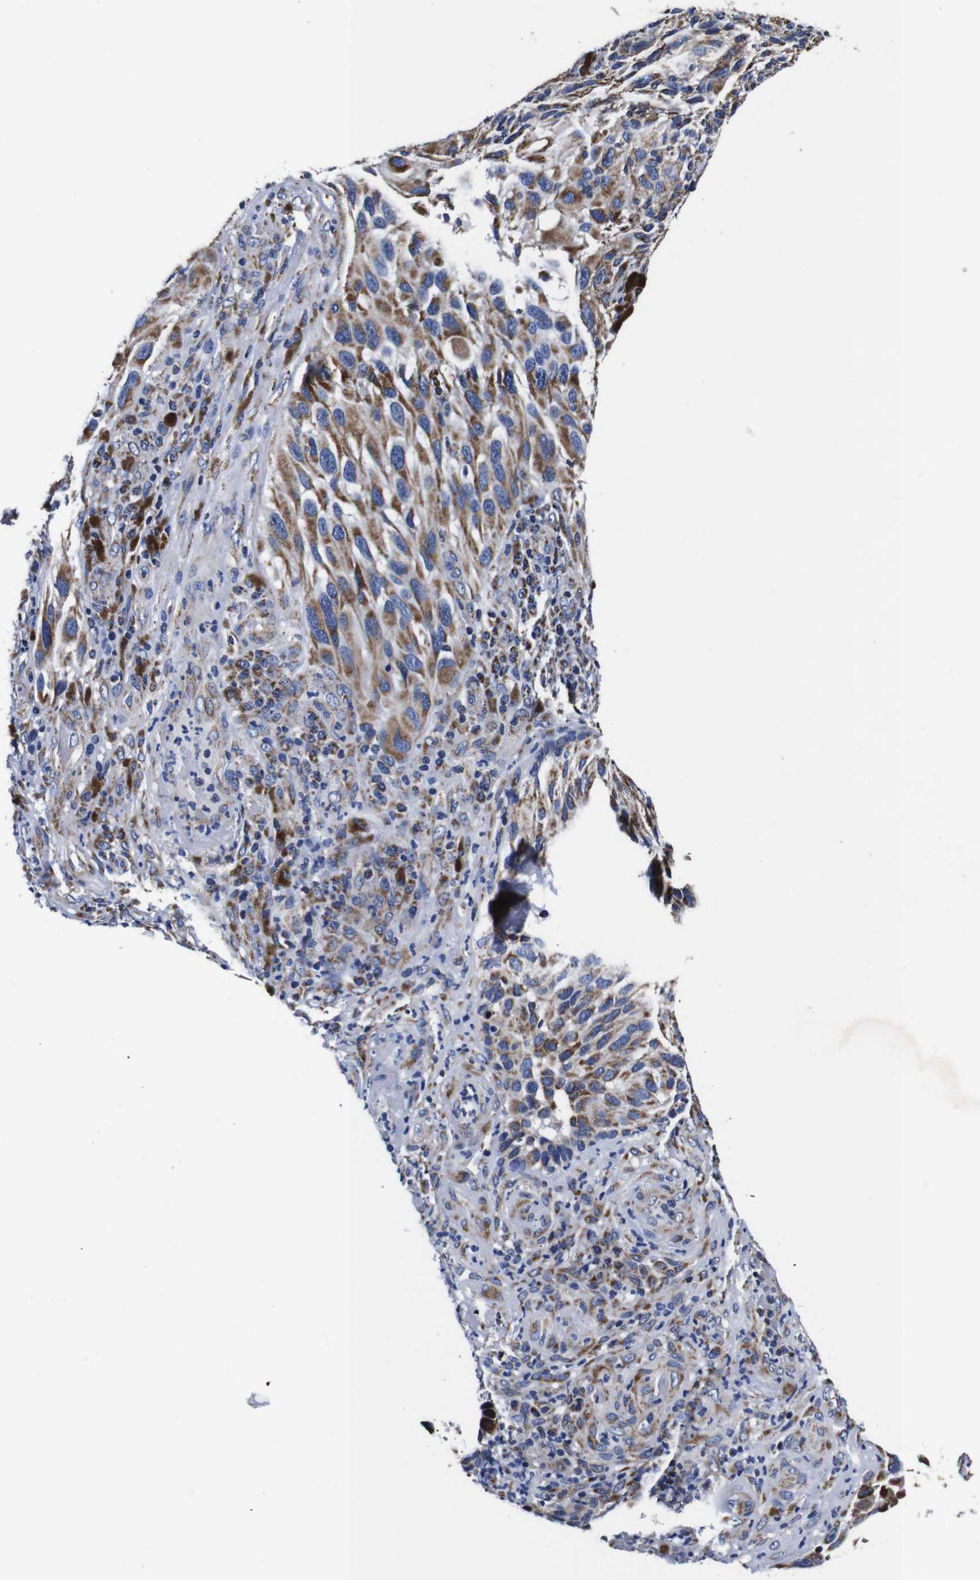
{"staining": {"intensity": "moderate", "quantity": ">75%", "location": "cytoplasmic/membranous"}, "tissue": "melanoma", "cell_type": "Tumor cells", "image_type": "cancer", "snomed": [{"axis": "morphology", "description": "Malignant melanoma, NOS"}, {"axis": "topography", "description": "Skin"}], "caption": "A high-resolution micrograph shows immunohistochemistry staining of melanoma, which reveals moderate cytoplasmic/membranous expression in about >75% of tumor cells. (Stains: DAB in brown, nuclei in blue, Microscopy: brightfield microscopy at high magnification).", "gene": "FKBP9", "patient": {"sex": "female", "age": 73}}